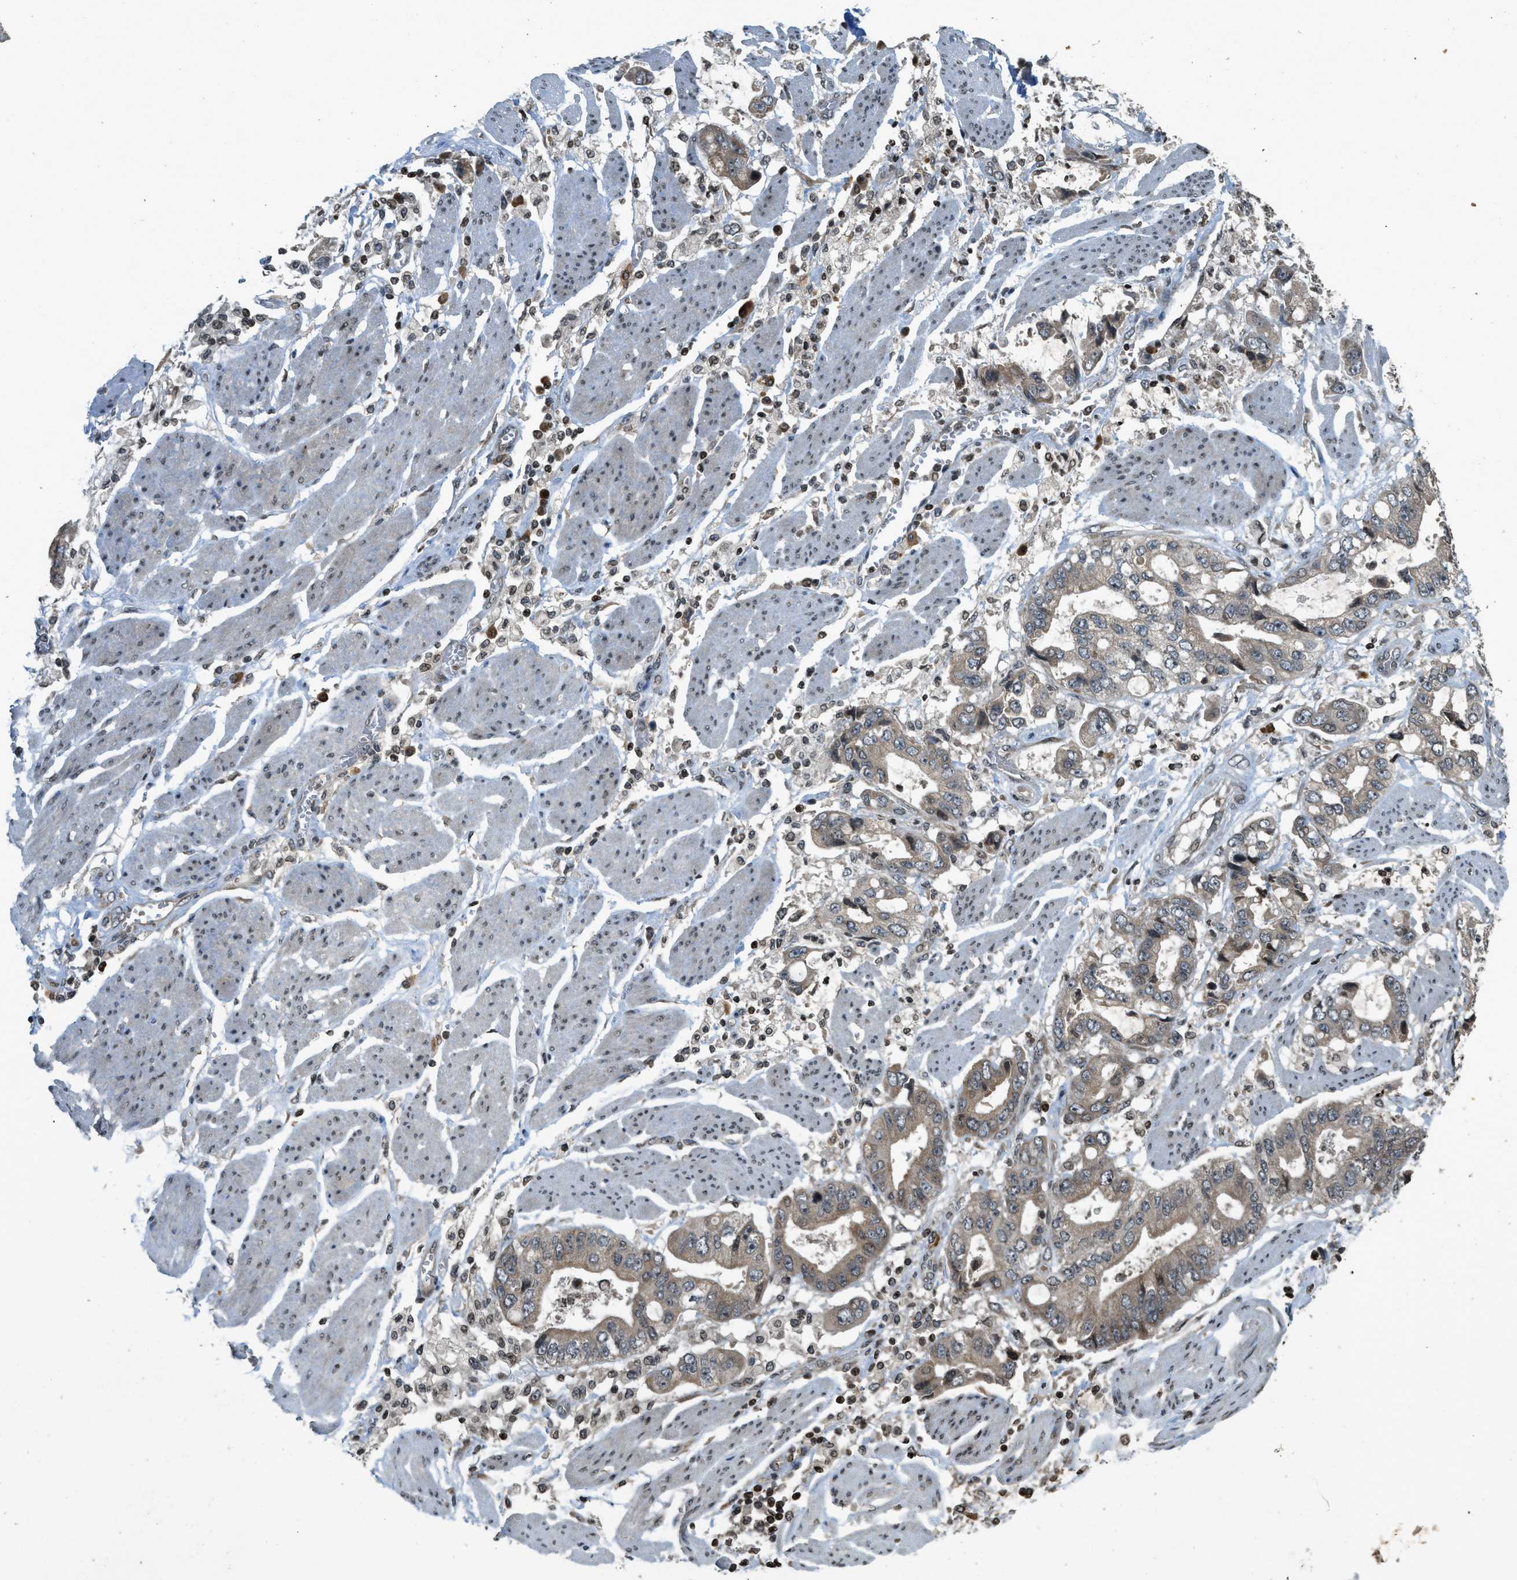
{"staining": {"intensity": "weak", "quantity": ">75%", "location": "cytoplasmic/membranous"}, "tissue": "stomach cancer", "cell_type": "Tumor cells", "image_type": "cancer", "snomed": [{"axis": "morphology", "description": "Normal tissue, NOS"}, {"axis": "morphology", "description": "Adenocarcinoma, NOS"}, {"axis": "topography", "description": "Stomach"}], "caption": "This micrograph shows immunohistochemistry staining of stomach adenocarcinoma, with low weak cytoplasmic/membranous positivity in approximately >75% of tumor cells.", "gene": "SIAH1", "patient": {"sex": "male", "age": 62}}